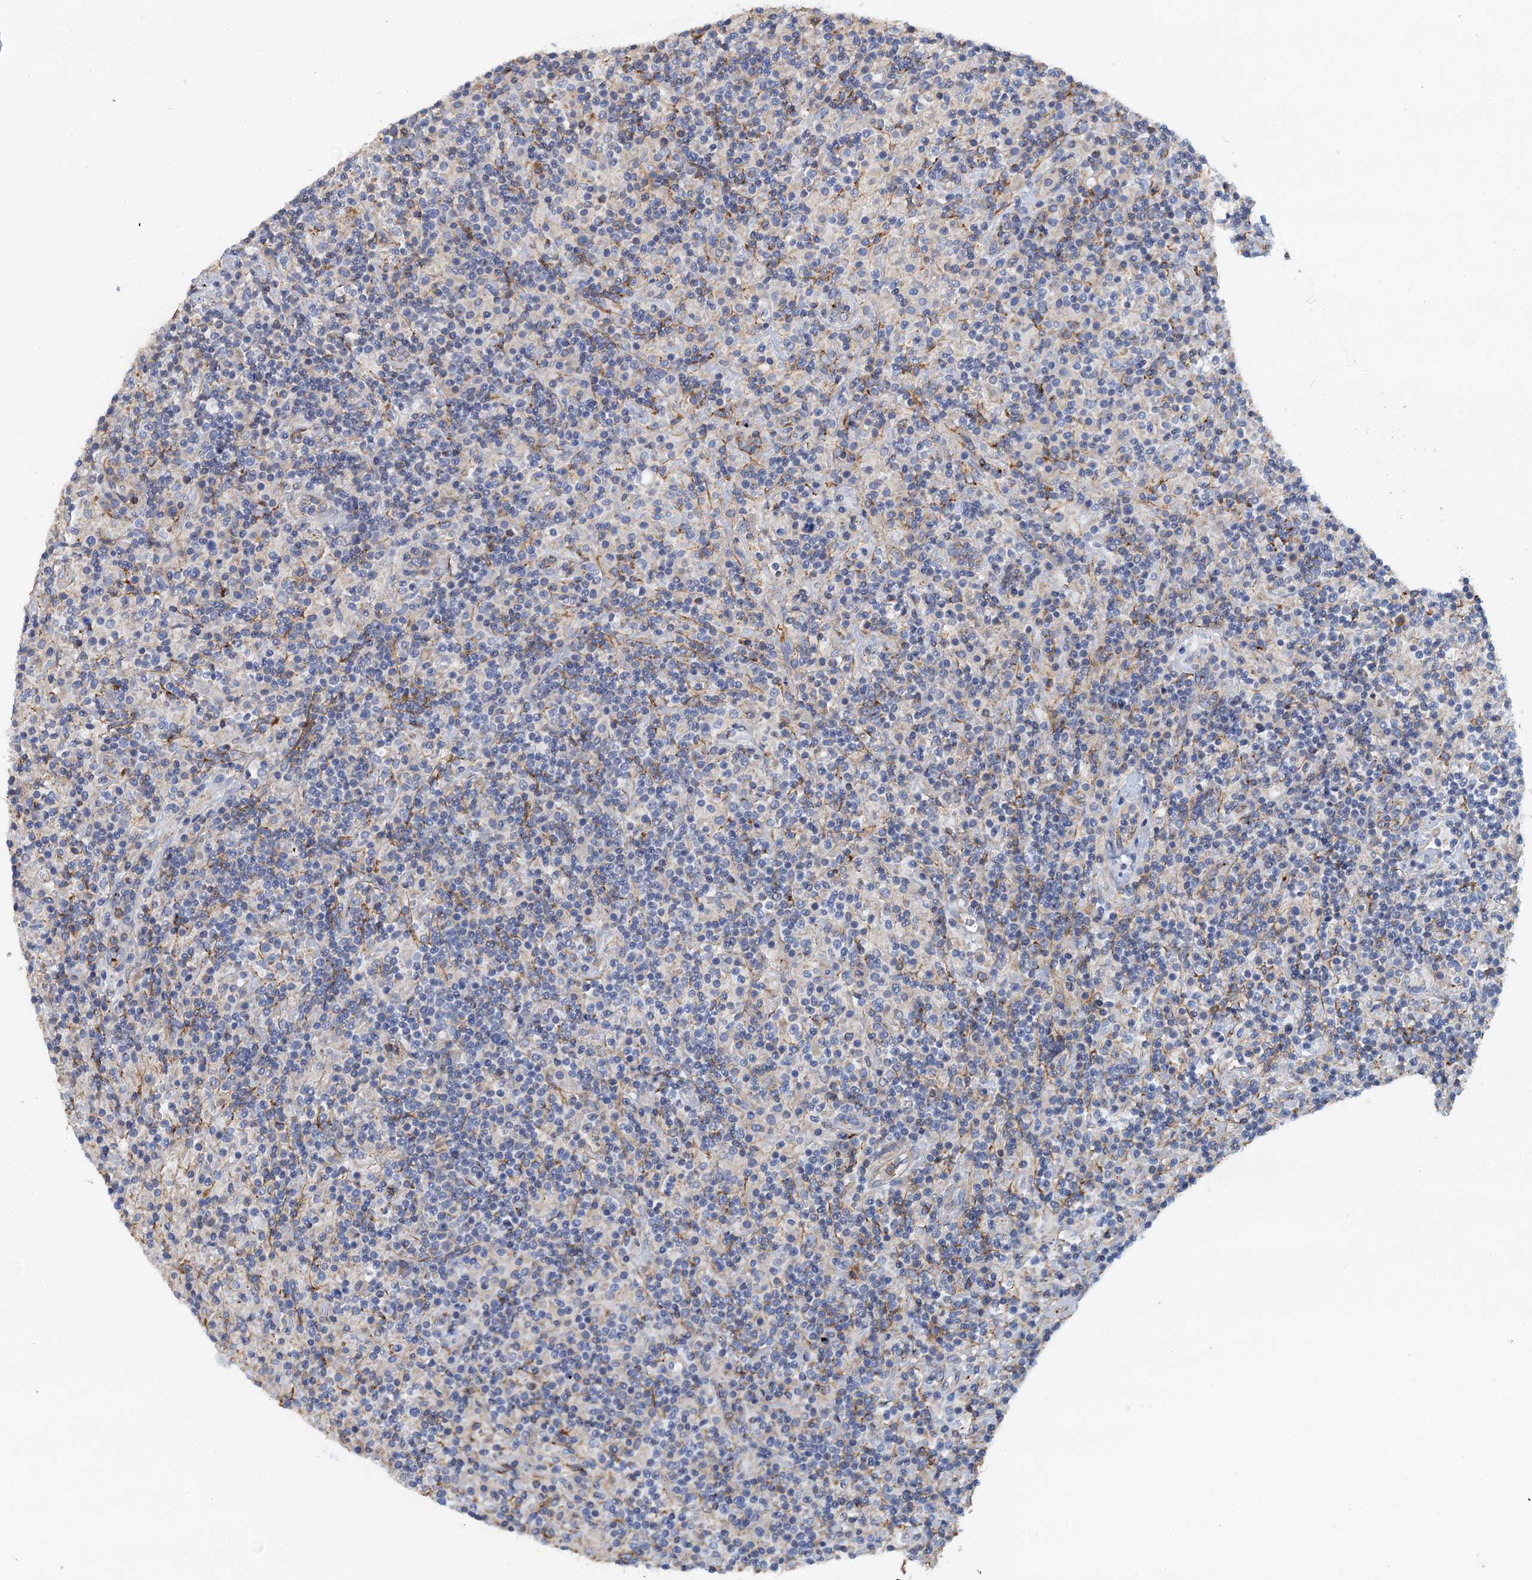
{"staining": {"intensity": "weak", "quantity": "25%-75%", "location": "cytoplasmic/membranous"}, "tissue": "lymphoma", "cell_type": "Tumor cells", "image_type": "cancer", "snomed": [{"axis": "morphology", "description": "Hodgkin's disease, NOS"}, {"axis": "topography", "description": "Lymph node"}], "caption": "Lymphoma tissue demonstrates weak cytoplasmic/membranous expression in approximately 25%-75% of tumor cells", "gene": "GCSH", "patient": {"sex": "male", "age": 70}}